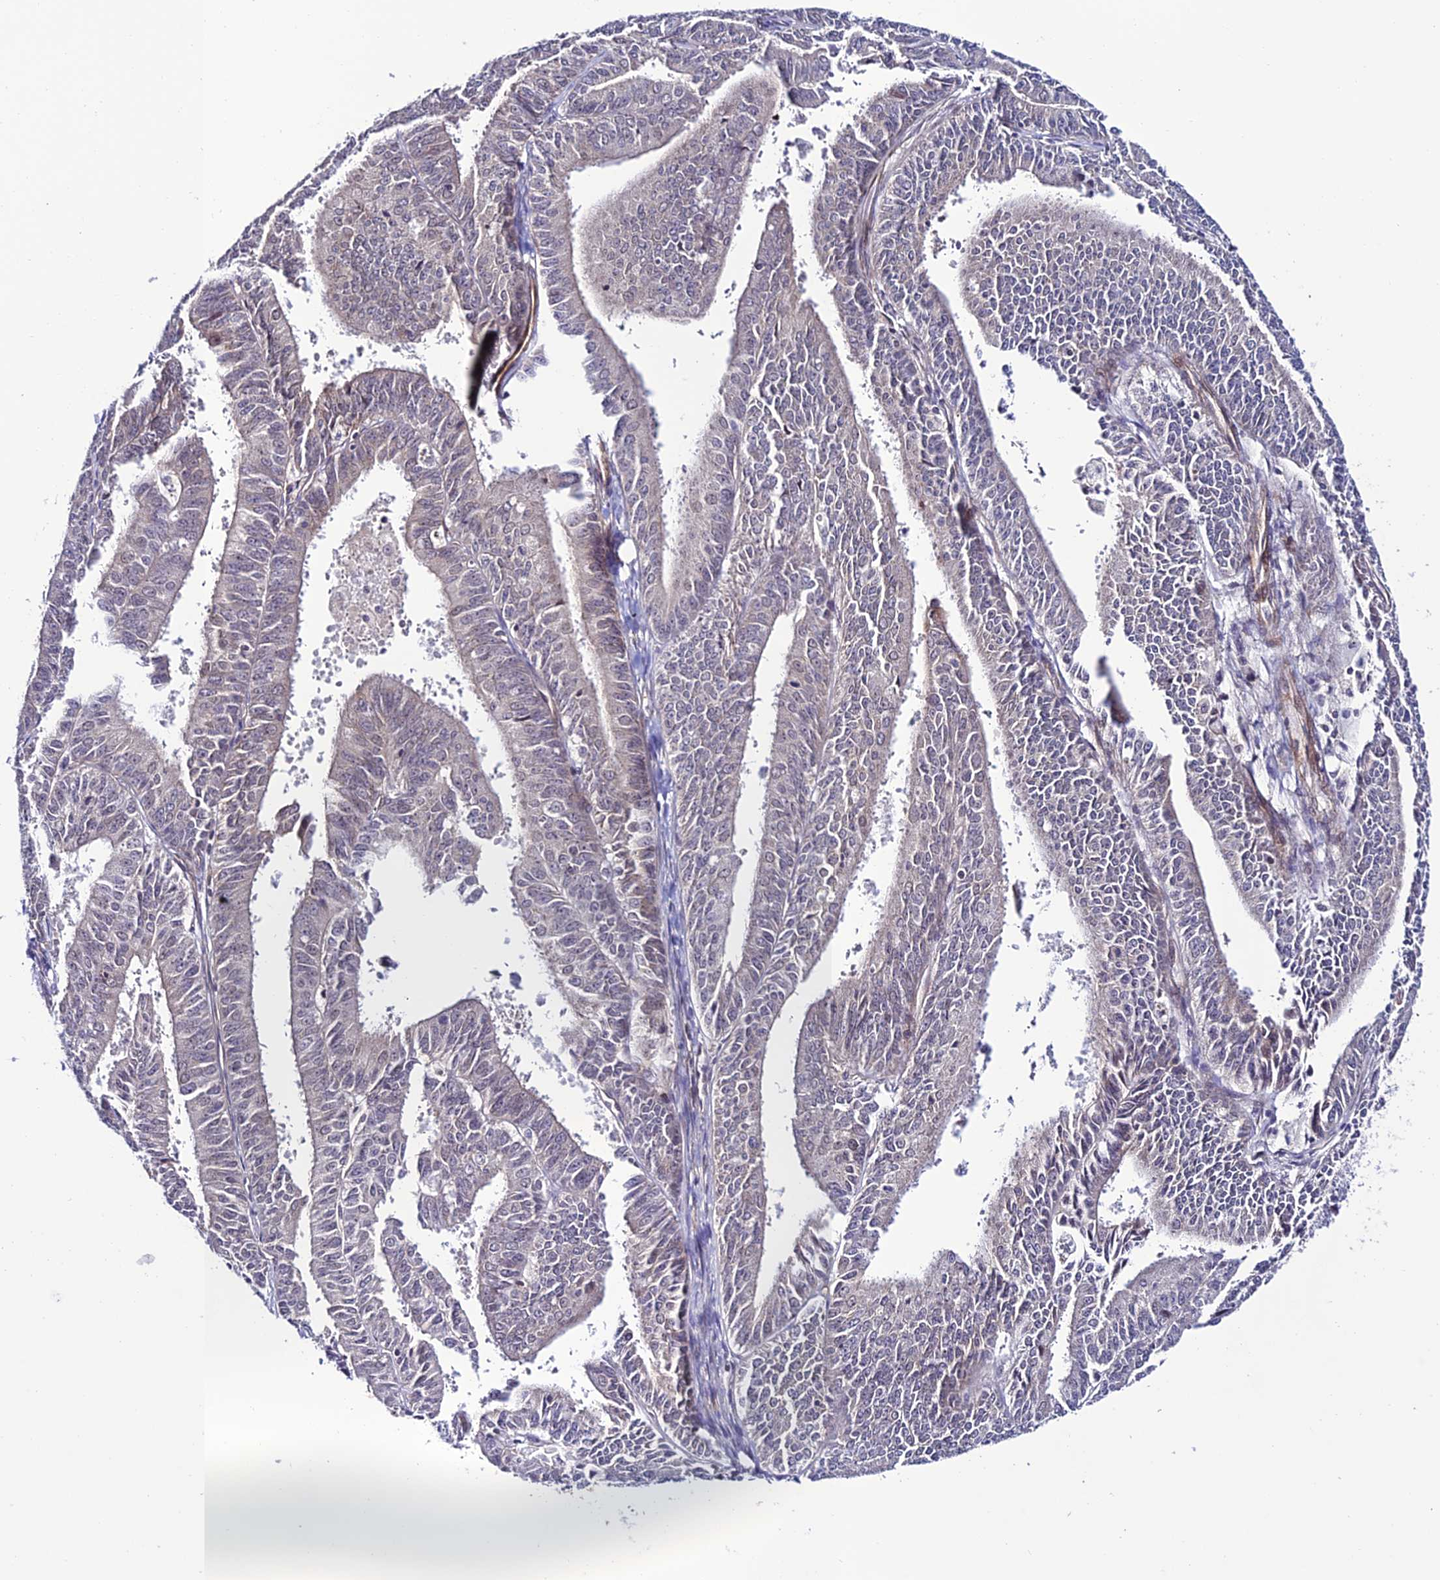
{"staining": {"intensity": "negative", "quantity": "none", "location": "none"}, "tissue": "endometrial cancer", "cell_type": "Tumor cells", "image_type": "cancer", "snomed": [{"axis": "morphology", "description": "Adenocarcinoma, NOS"}, {"axis": "topography", "description": "Endometrium"}], "caption": "Immunohistochemical staining of endometrial cancer displays no significant expression in tumor cells. (Immunohistochemistry (ihc), brightfield microscopy, high magnification).", "gene": "TNIP3", "patient": {"sex": "female", "age": 73}}